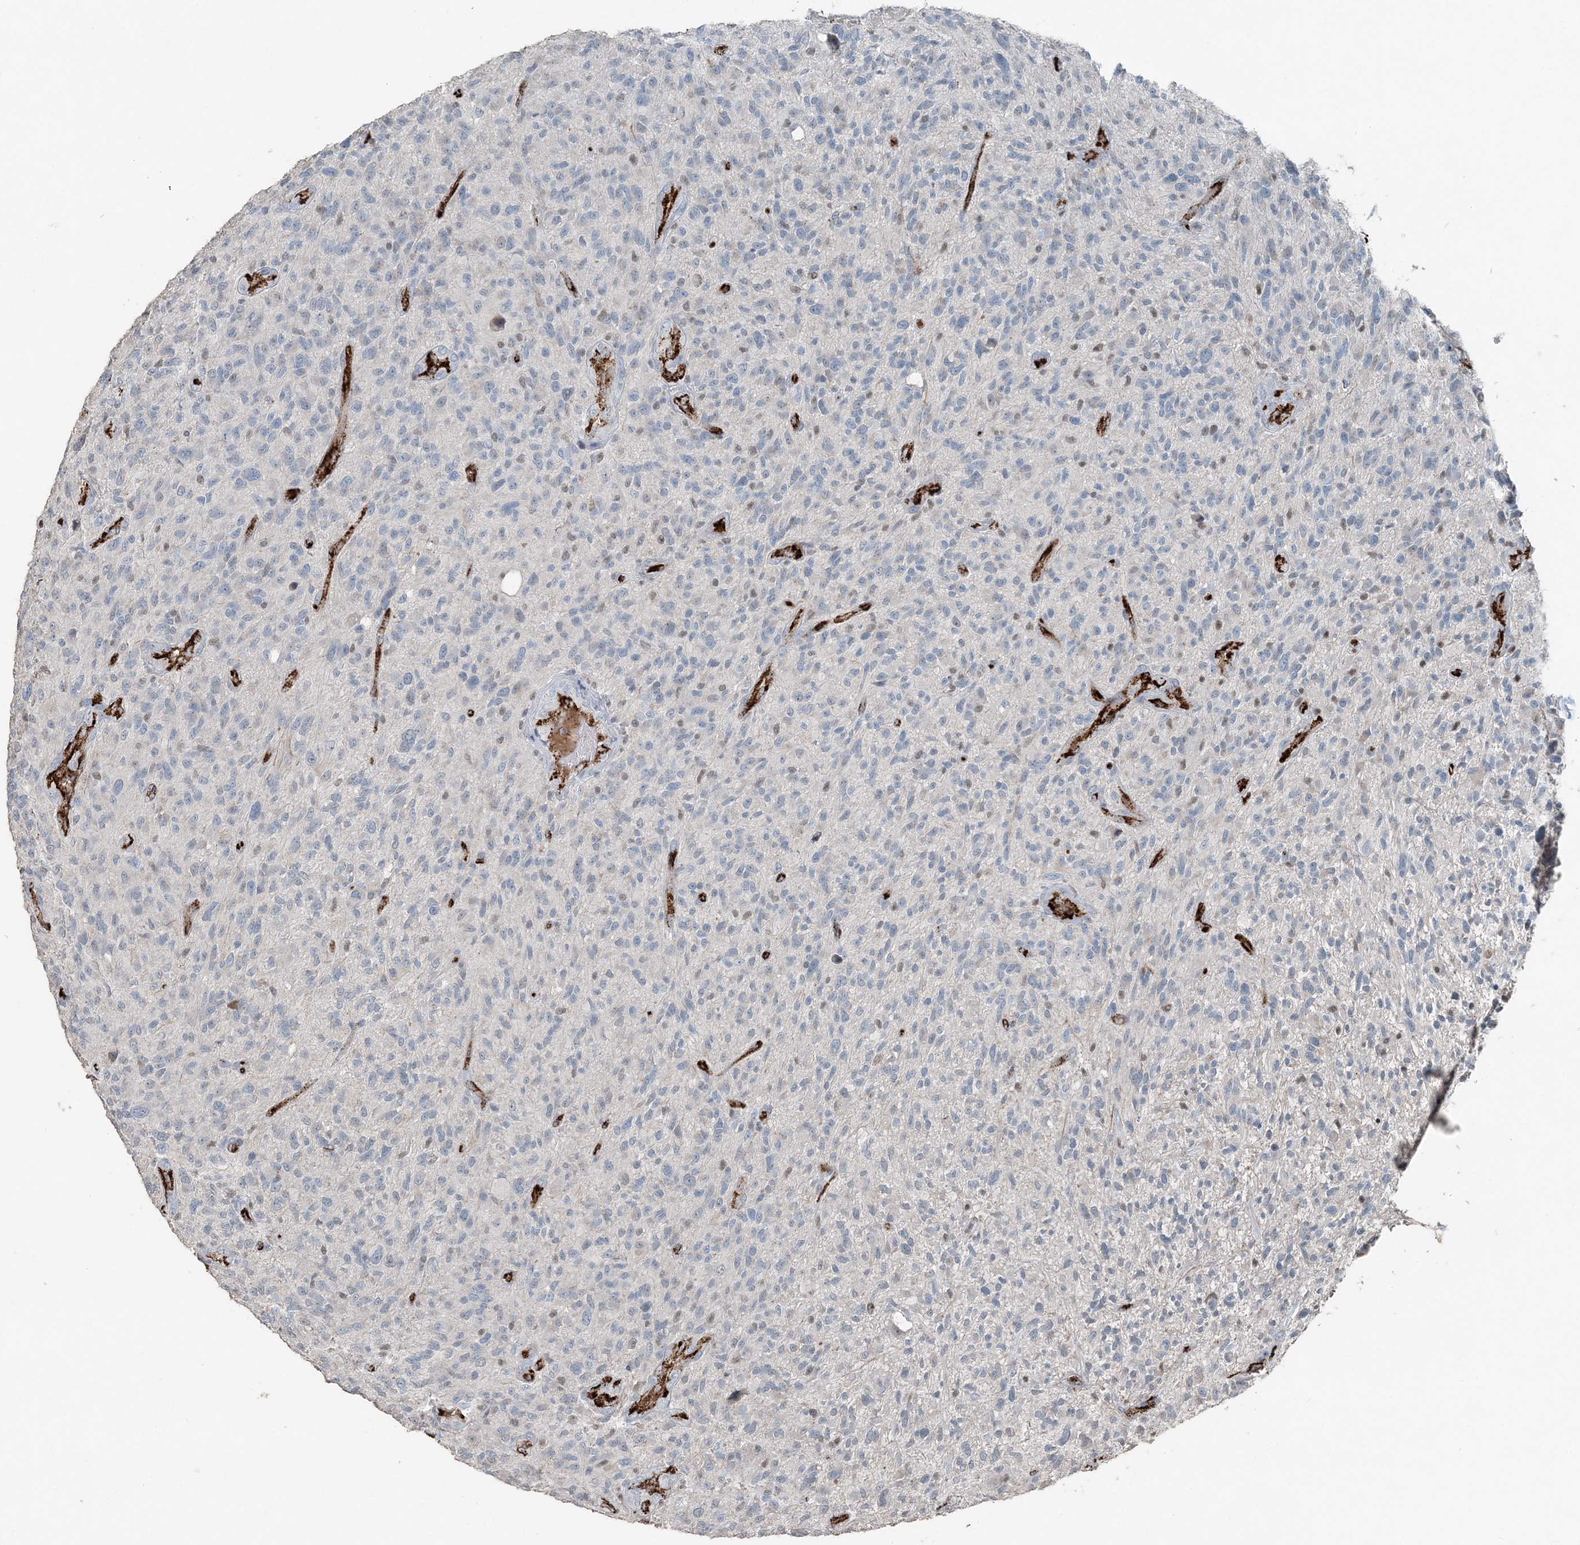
{"staining": {"intensity": "negative", "quantity": "none", "location": "none"}, "tissue": "glioma", "cell_type": "Tumor cells", "image_type": "cancer", "snomed": [{"axis": "morphology", "description": "Glioma, malignant, High grade"}, {"axis": "topography", "description": "Brain"}], "caption": "Immunohistochemical staining of human glioma shows no significant positivity in tumor cells.", "gene": "ELOVL7", "patient": {"sex": "male", "age": 47}}